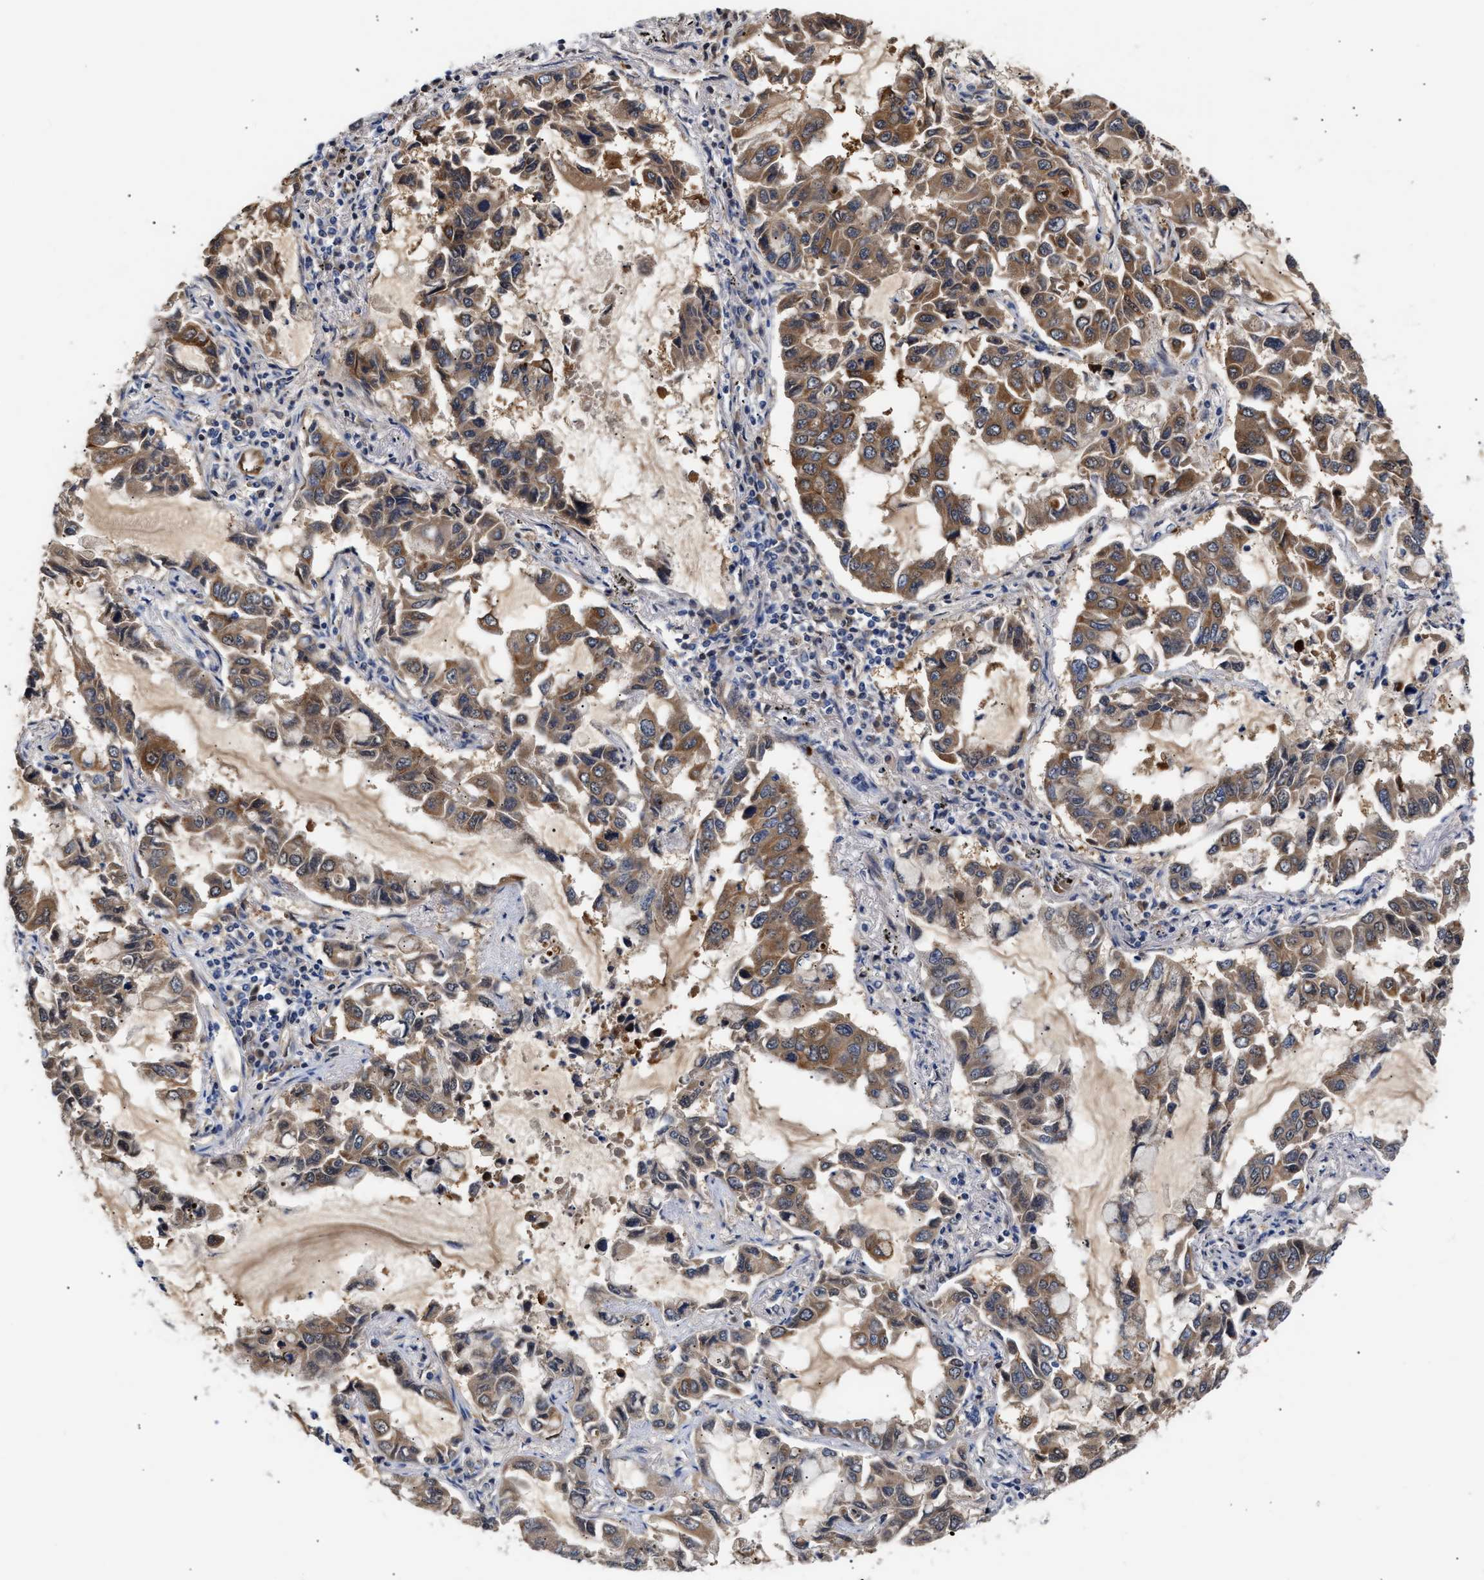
{"staining": {"intensity": "moderate", "quantity": "25%-75%", "location": "cytoplasmic/membranous"}, "tissue": "lung cancer", "cell_type": "Tumor cells", "image_type": "cancer", "snomed": [{"axis": "morphology", "description": "Adenocarcinoma, NOS"}, {"axis": "topography", "description": "Lung"}], "caption": "Lung cancer stained with immunohistochemistry (IHC) reveals moderate cytoplasmic/membranous staining in about 25%-75% of tumor cells.", "gene": "CCDC146", "patient": {"sex": "male", "age": 64}}